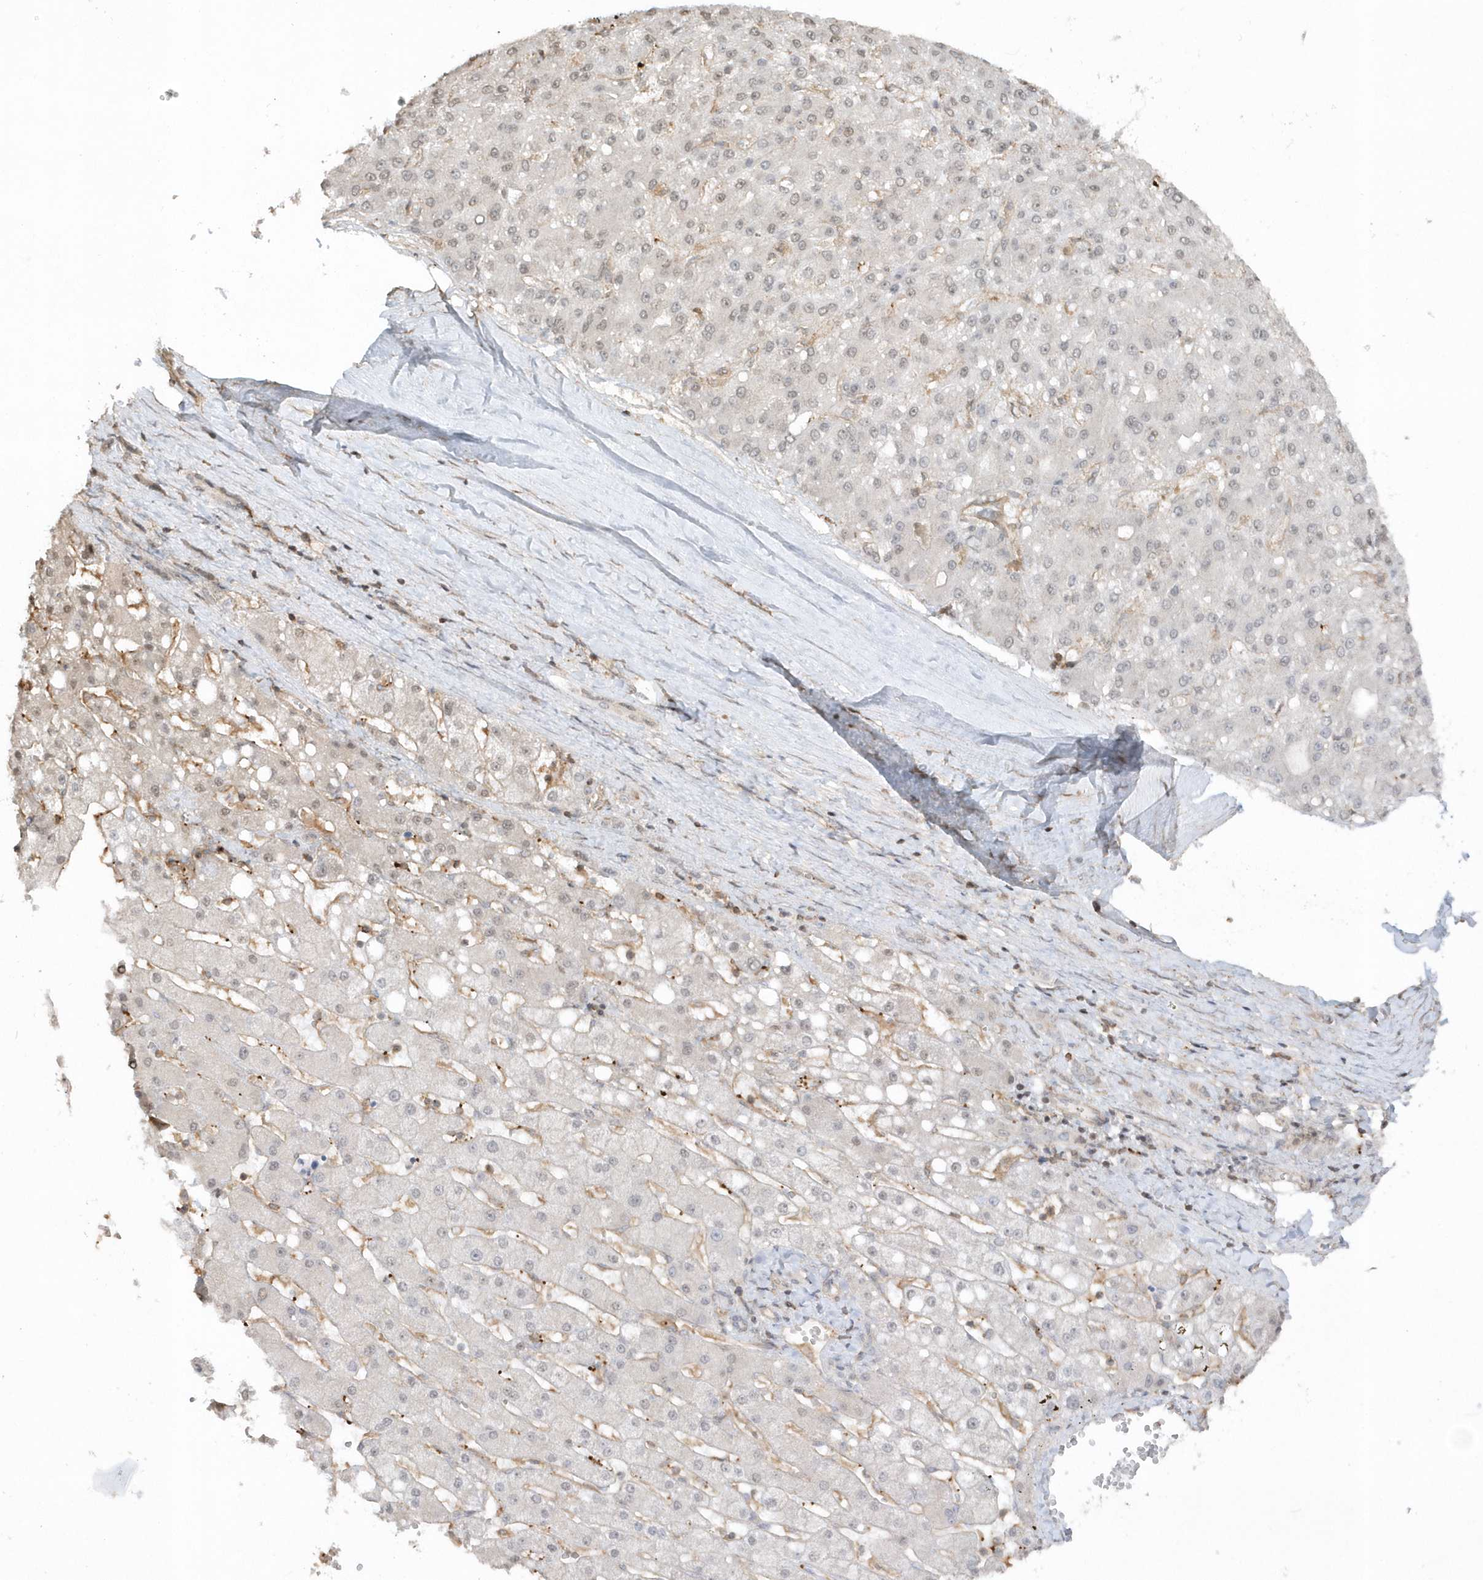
{"staining": {"intensity": "weak", "quantity": "<25%", "location": "nuclear"}, "tissue": "liver cancer", "cell_type": "Tumor cells", "image_type": "cancer", "snomed": [{"axis": "morphology", "description": "Carcinoma, Hepatocellular, NOS"}, {"axis": "topography", "description": "Liver"}], "caption": "This is an IHC micrograph of liver hepatocellular carcinoma. There is no staining in tumor cells.", "gene": "BSN", "patient": {"sex": "male", "age": 67}}